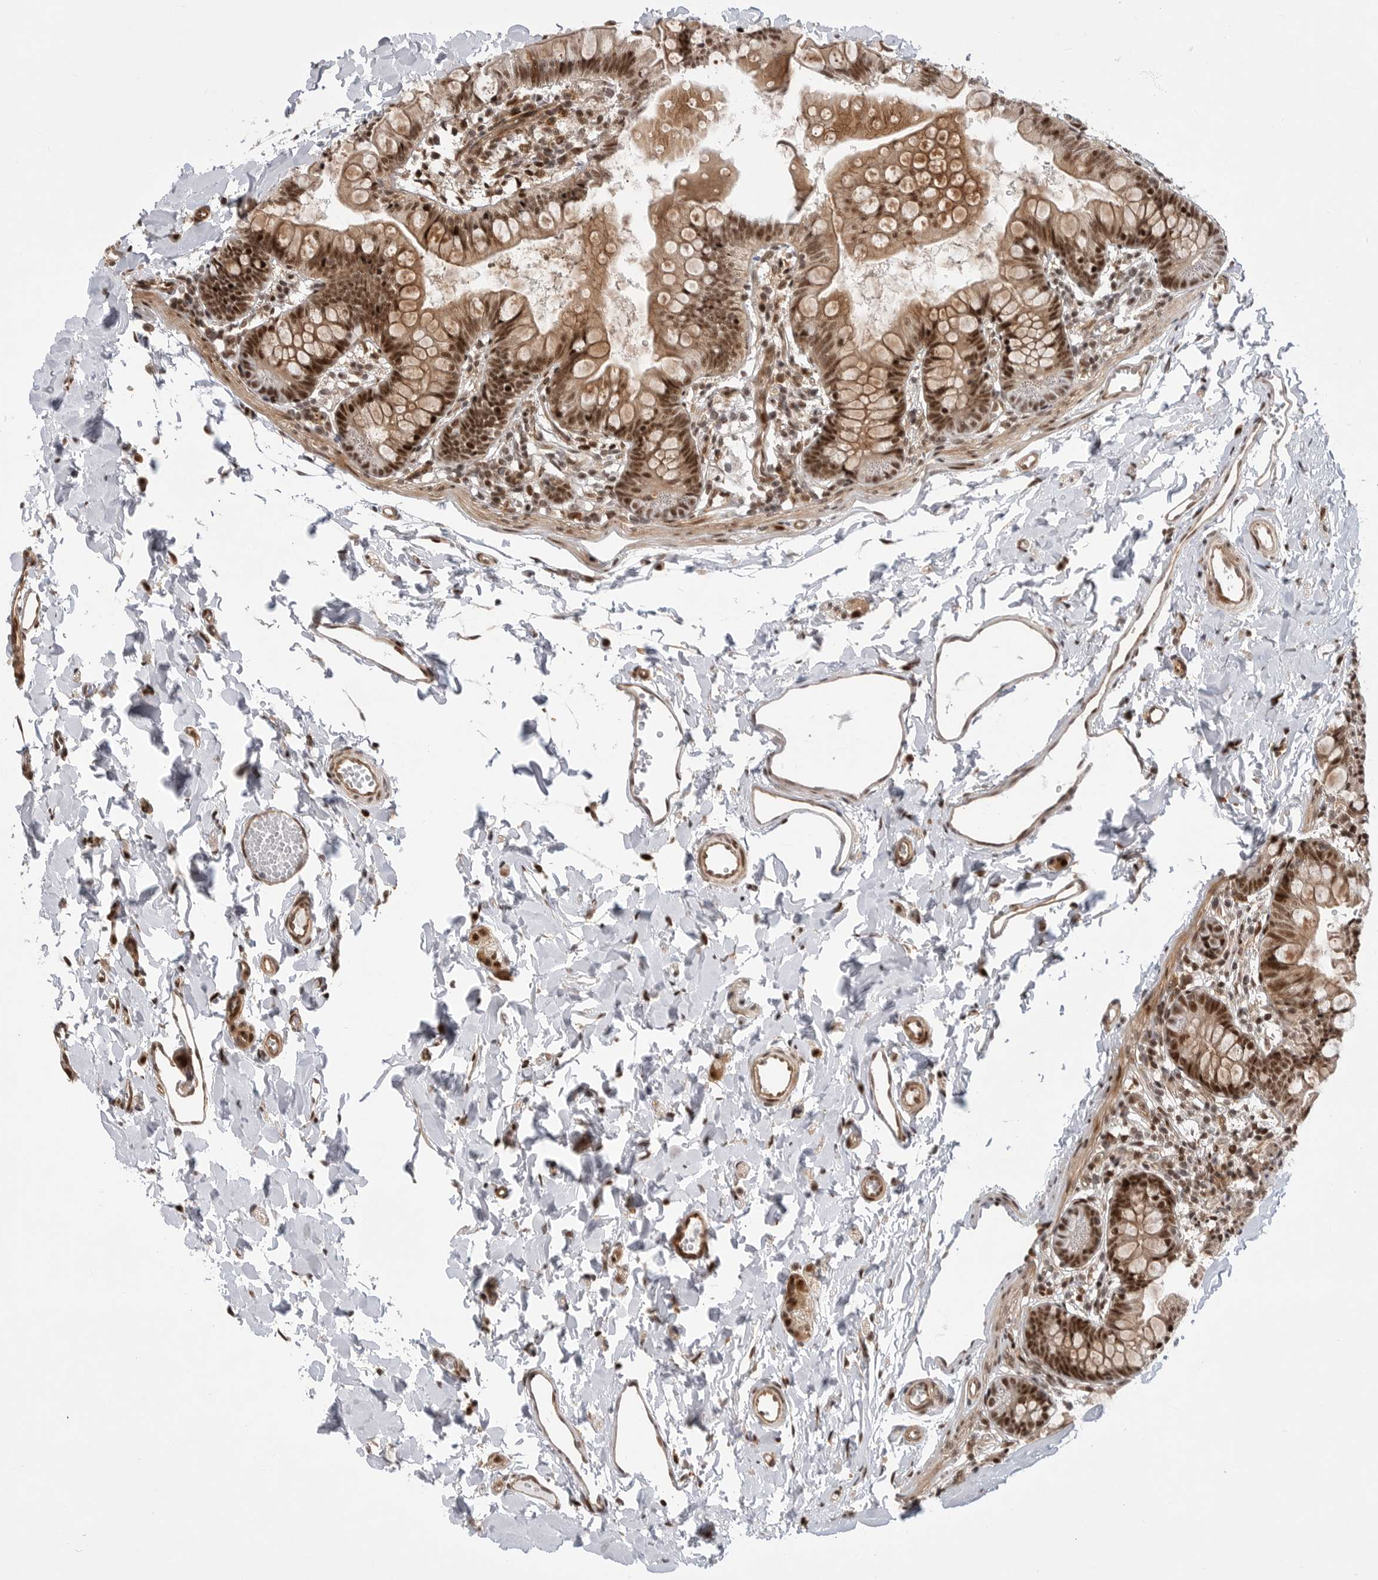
{"staining": {"intensity": "strong", "quantity": ">75%", "location": "cytoplasmic/membranous,nuclear"}, "tissue": "small intestine", "cell_type": "Glandular cells", "image_type": "normal", "snomed": [{"axis": "morphology", "description": "Normal tissue, NOS"}, {"axis": "topography", "description": "Small intestine"}], "caption": "Immunohistochemistry photomicrograph of benign human small intestine stained for a protein (brown), which displays high levels of strong cytoplasmic/membranous,nuclear positivity in about >75% of glandular cells.", "gene": "GPATCH2", "patient": {"sex": "male", "age": 7}}